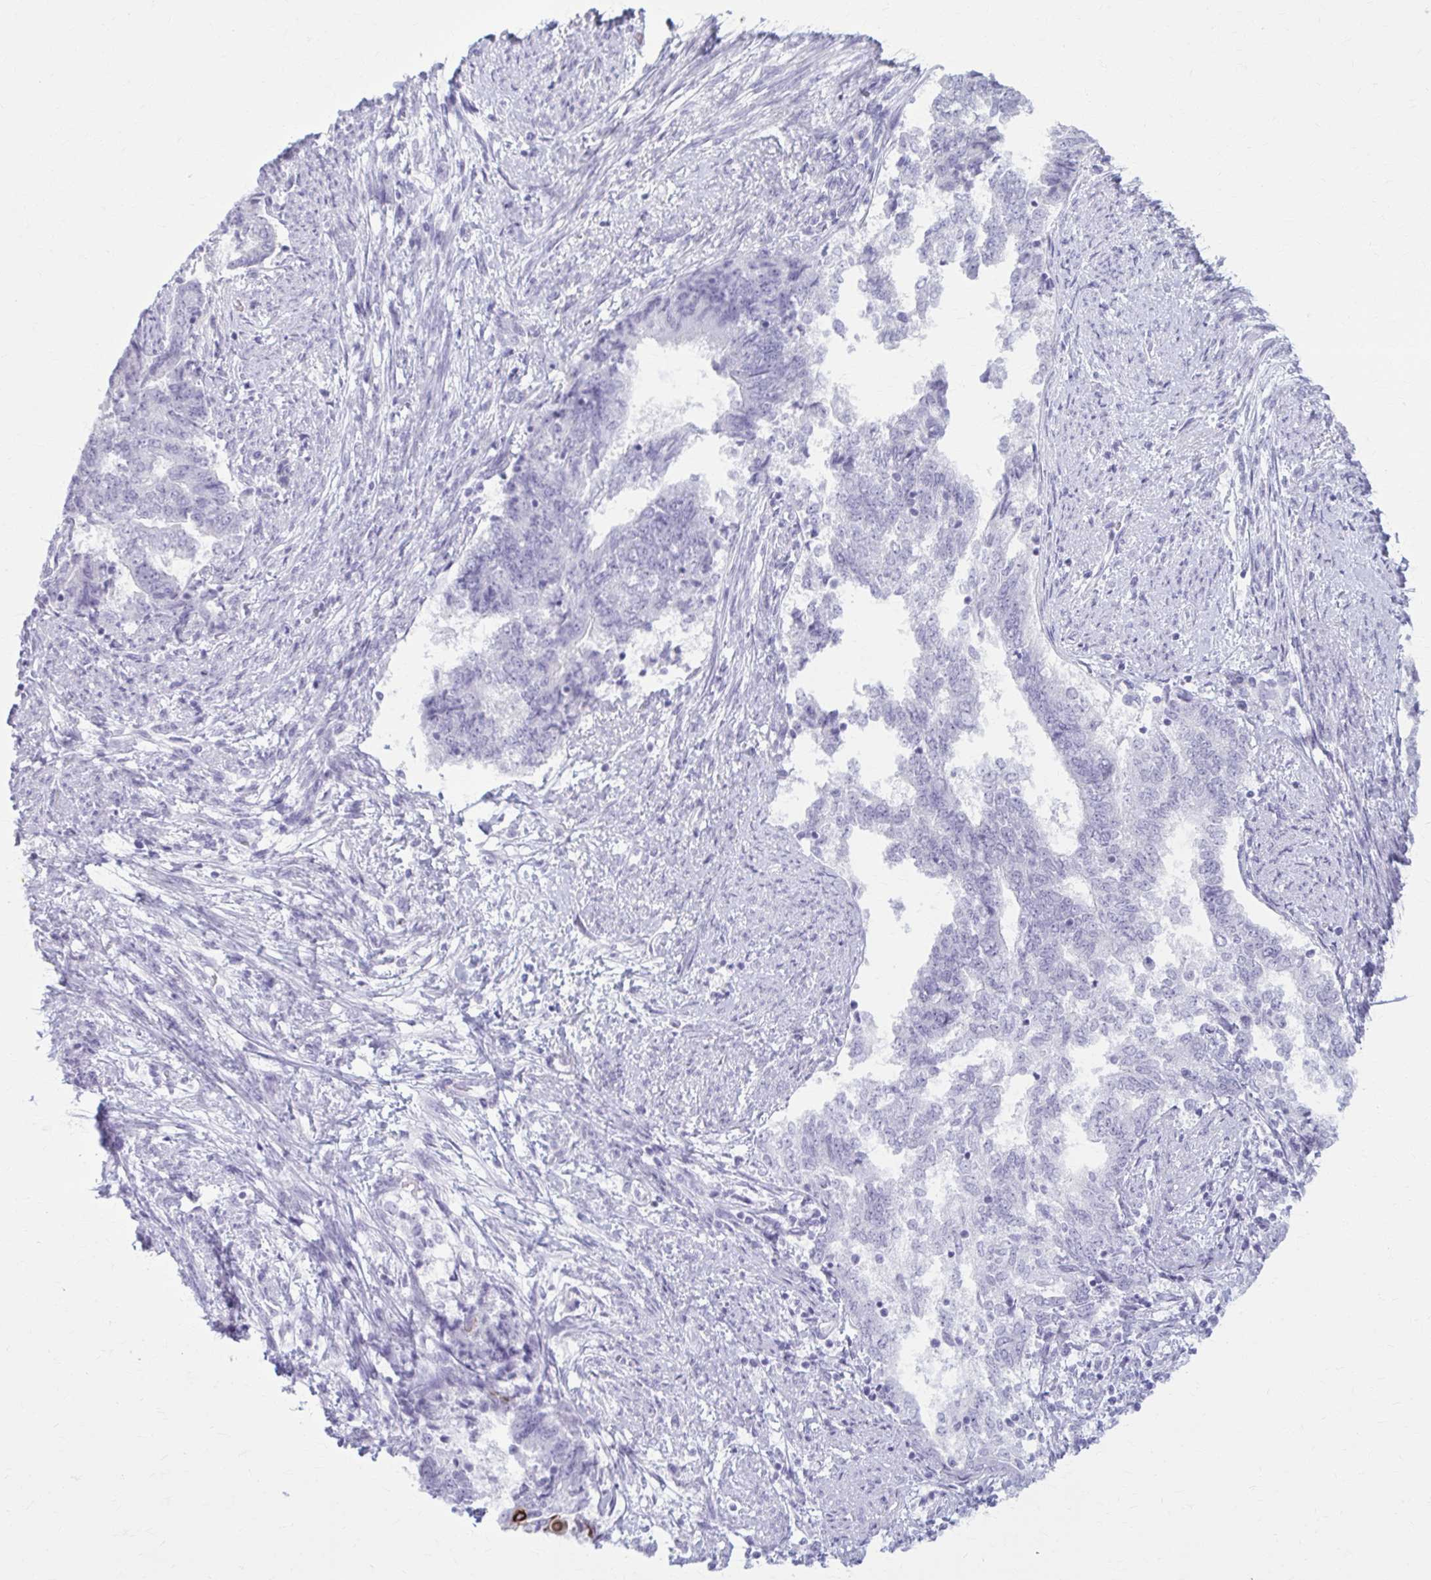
{"staining": {"intensity": "negative", "quantity": "none", "location": "none"}, "tissue": "endometrial cancer", "cell_type": "Tumor cells", "image_type": "cancer", "snomed": [{"axis": "morphology", "description": "Adenocarcinoma, NOS"}, {"axis": "topography", "description": "Endometrium"}], "caption": "This is an IHC photomicrograph of human endometrial adenocarcinoma. There is no positivity in tumor cells.", "gene": "KRT5", "patient": {"sex": "female", "age": 65}}